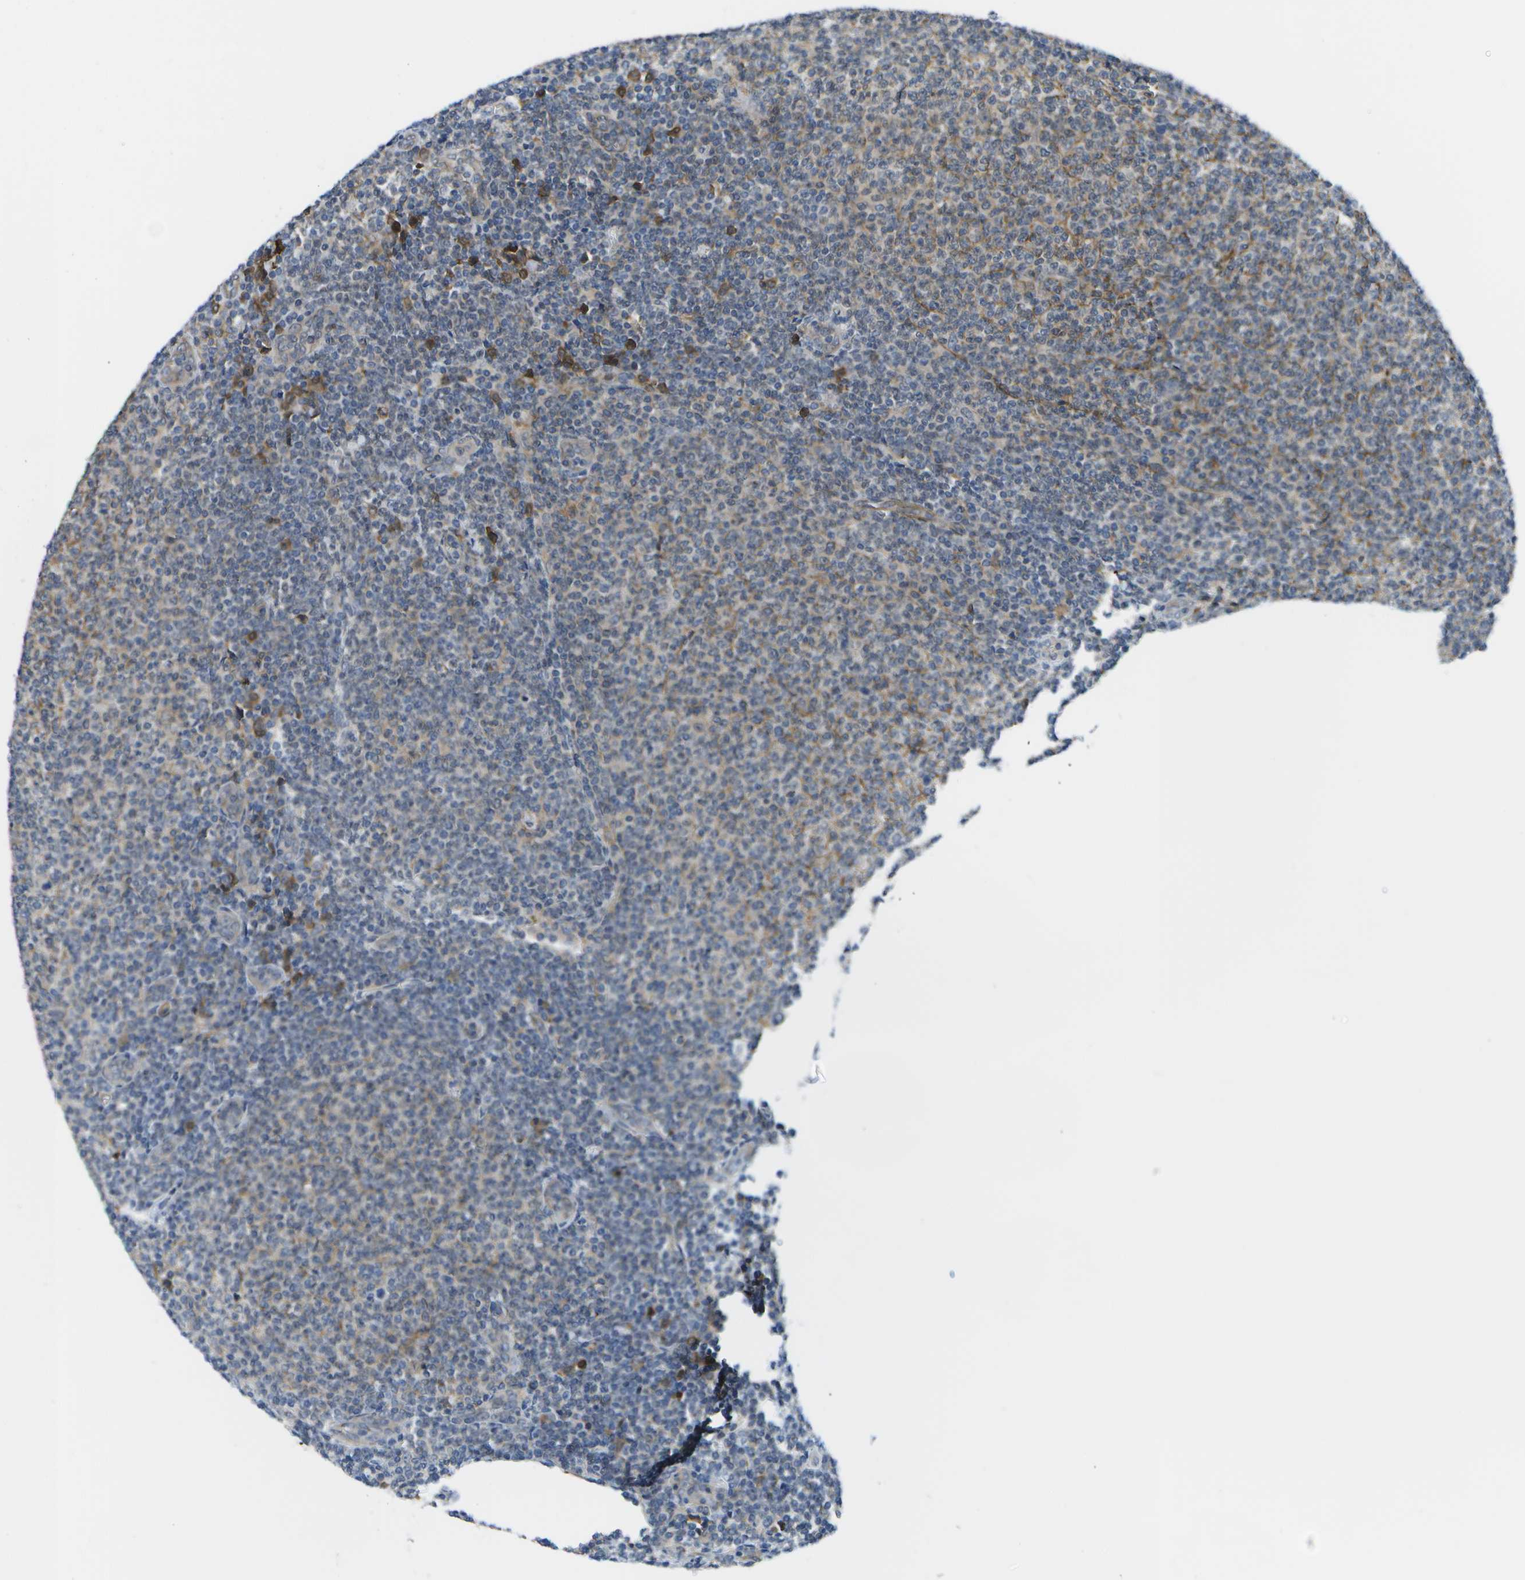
{"staining": {"intensity": "weak", "quantity": "<25%", "location": "cytoplasmic/membranous"}, "tissue": "lymphoma", "cell_type": "Tumor cells", "image_type": "cancer", "snomed": [{"axis": "morphology", "description": "Malignant lymphoma, non-Hodgkin's type, Low grade"}, {"axis": "topography", "description": "Lymph node"}], "caption": "Micrograph shows no significant protein positivity in tumor cells of lymphoma.", "gene": "KIAA0040", "patient": {"sex": "male", "age": 66}}